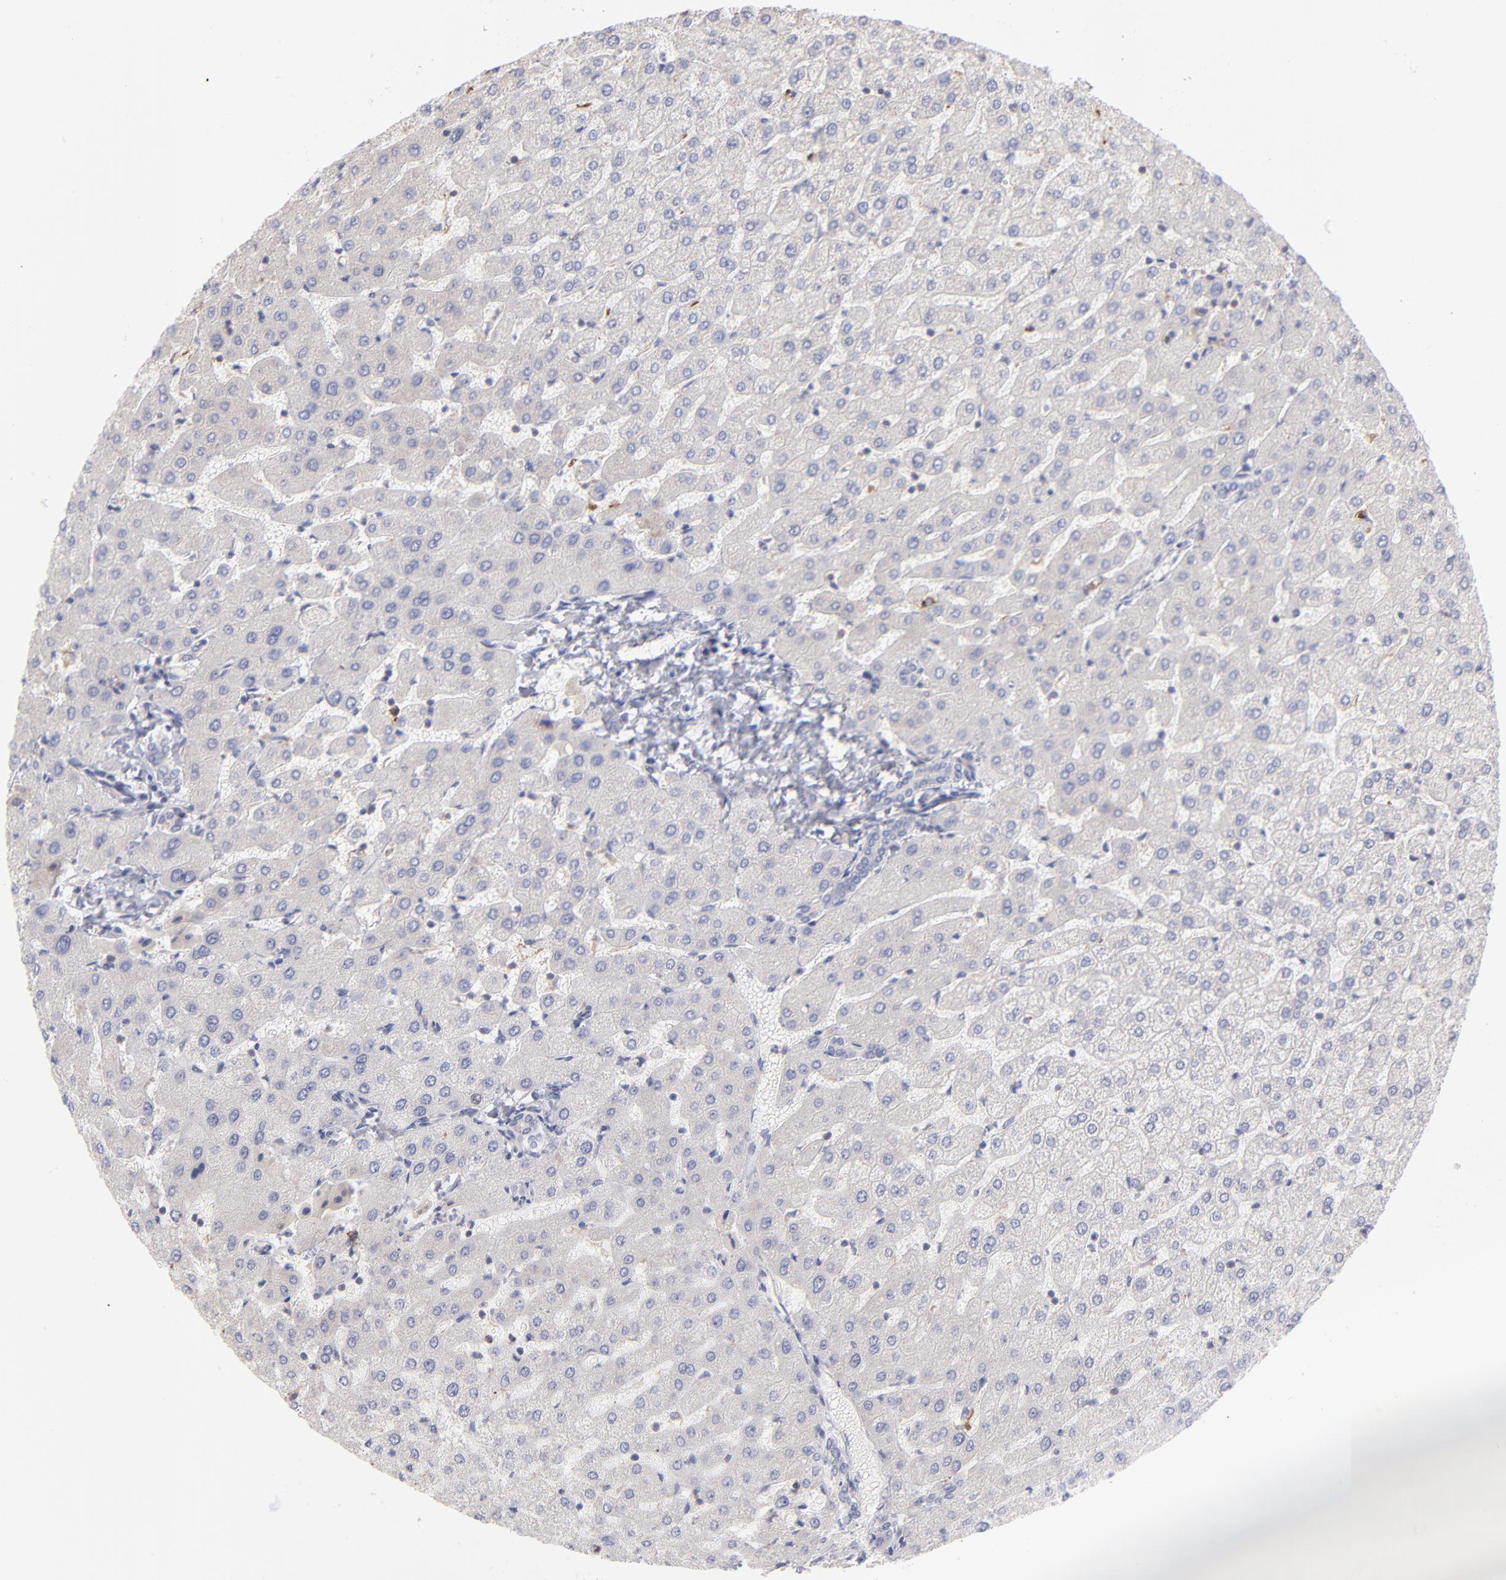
{"staining": {"intensity": "negative", "quantity": "none", "location": "none"}, "tissue": "liver", "cell_type": "Cholangiocytes", "image_type": "normal", "snomed": [{"axis": "morphology", "description": "Normal tissue, NOS"}, {"axis": "morphology", "description": "Fibrosis, NOS"}, {"axis": "topography", "description": "Liver"}], "caption": "High magnification brightfield microscopy of unremarkable liver stained with DAB (brown) and counterstained with hematoxylin (blue): cholangiocytes show no significant expression. (DAB (3,3'-diaminobenzidine) IHC, high magnification).", "gene": "RPLP0", "patient": {"sex": "female", "age": 29}}